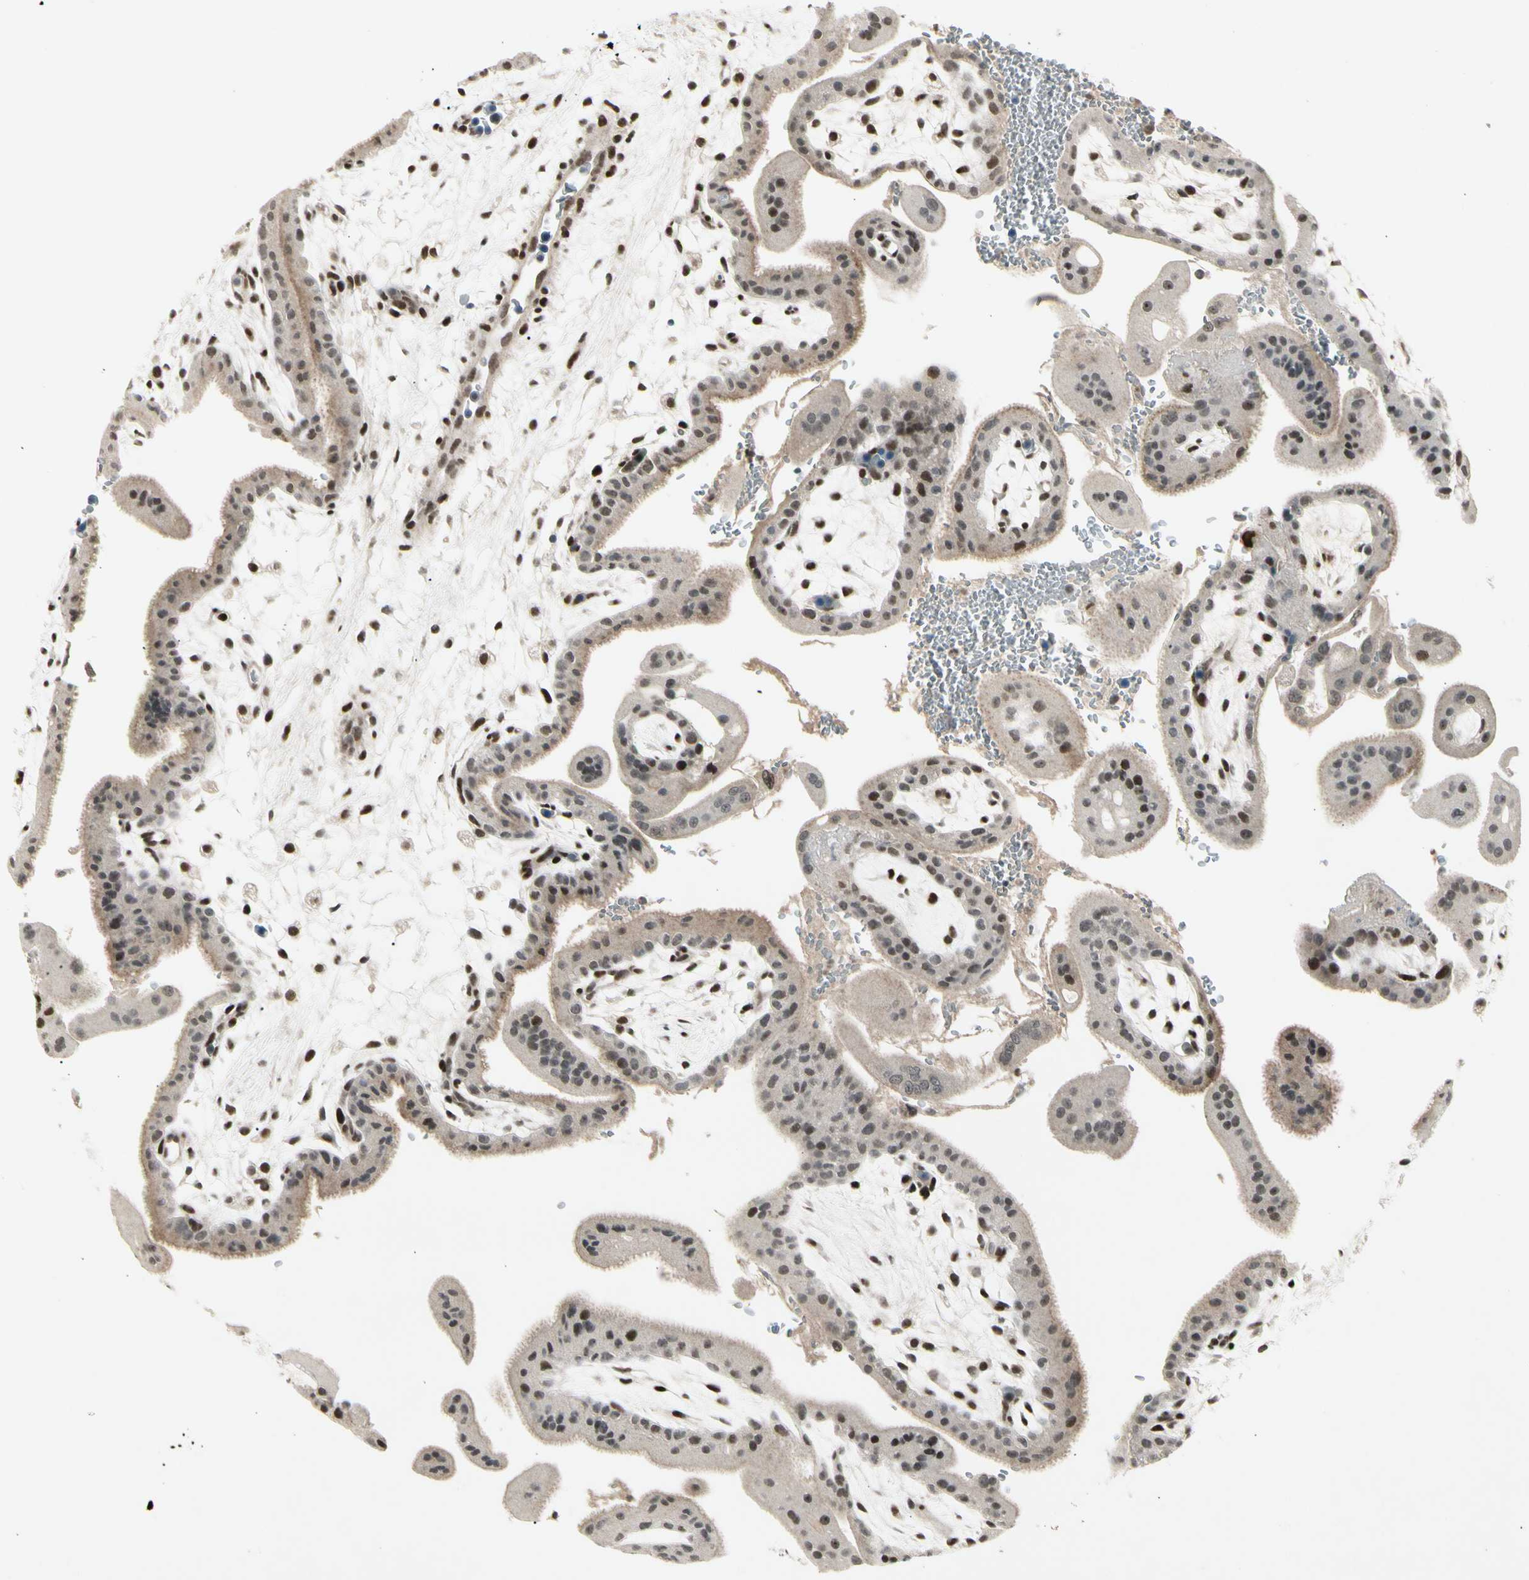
{"staining": {"intensity": "moderate", "quantity": ">75%", "location": "cytoplasmic/membranous"}, "tissue": "placenta", "cell_type": "Decidual cells", "image_type": "normal", "snomed": [{"axis": "morphology", "description": "Normal tissue, NOS"}, {"axis": "topography", "description": "Placenta"}], "caption": "An IHC photomicrograph of unremarkable tissue is shown. Protein staining in brown shows moderate cytoplasmic/membranous positivity in placenta within decidual cells.", "gene": "FOXJ2", "patient": {"sex": "female", "age": 35}}